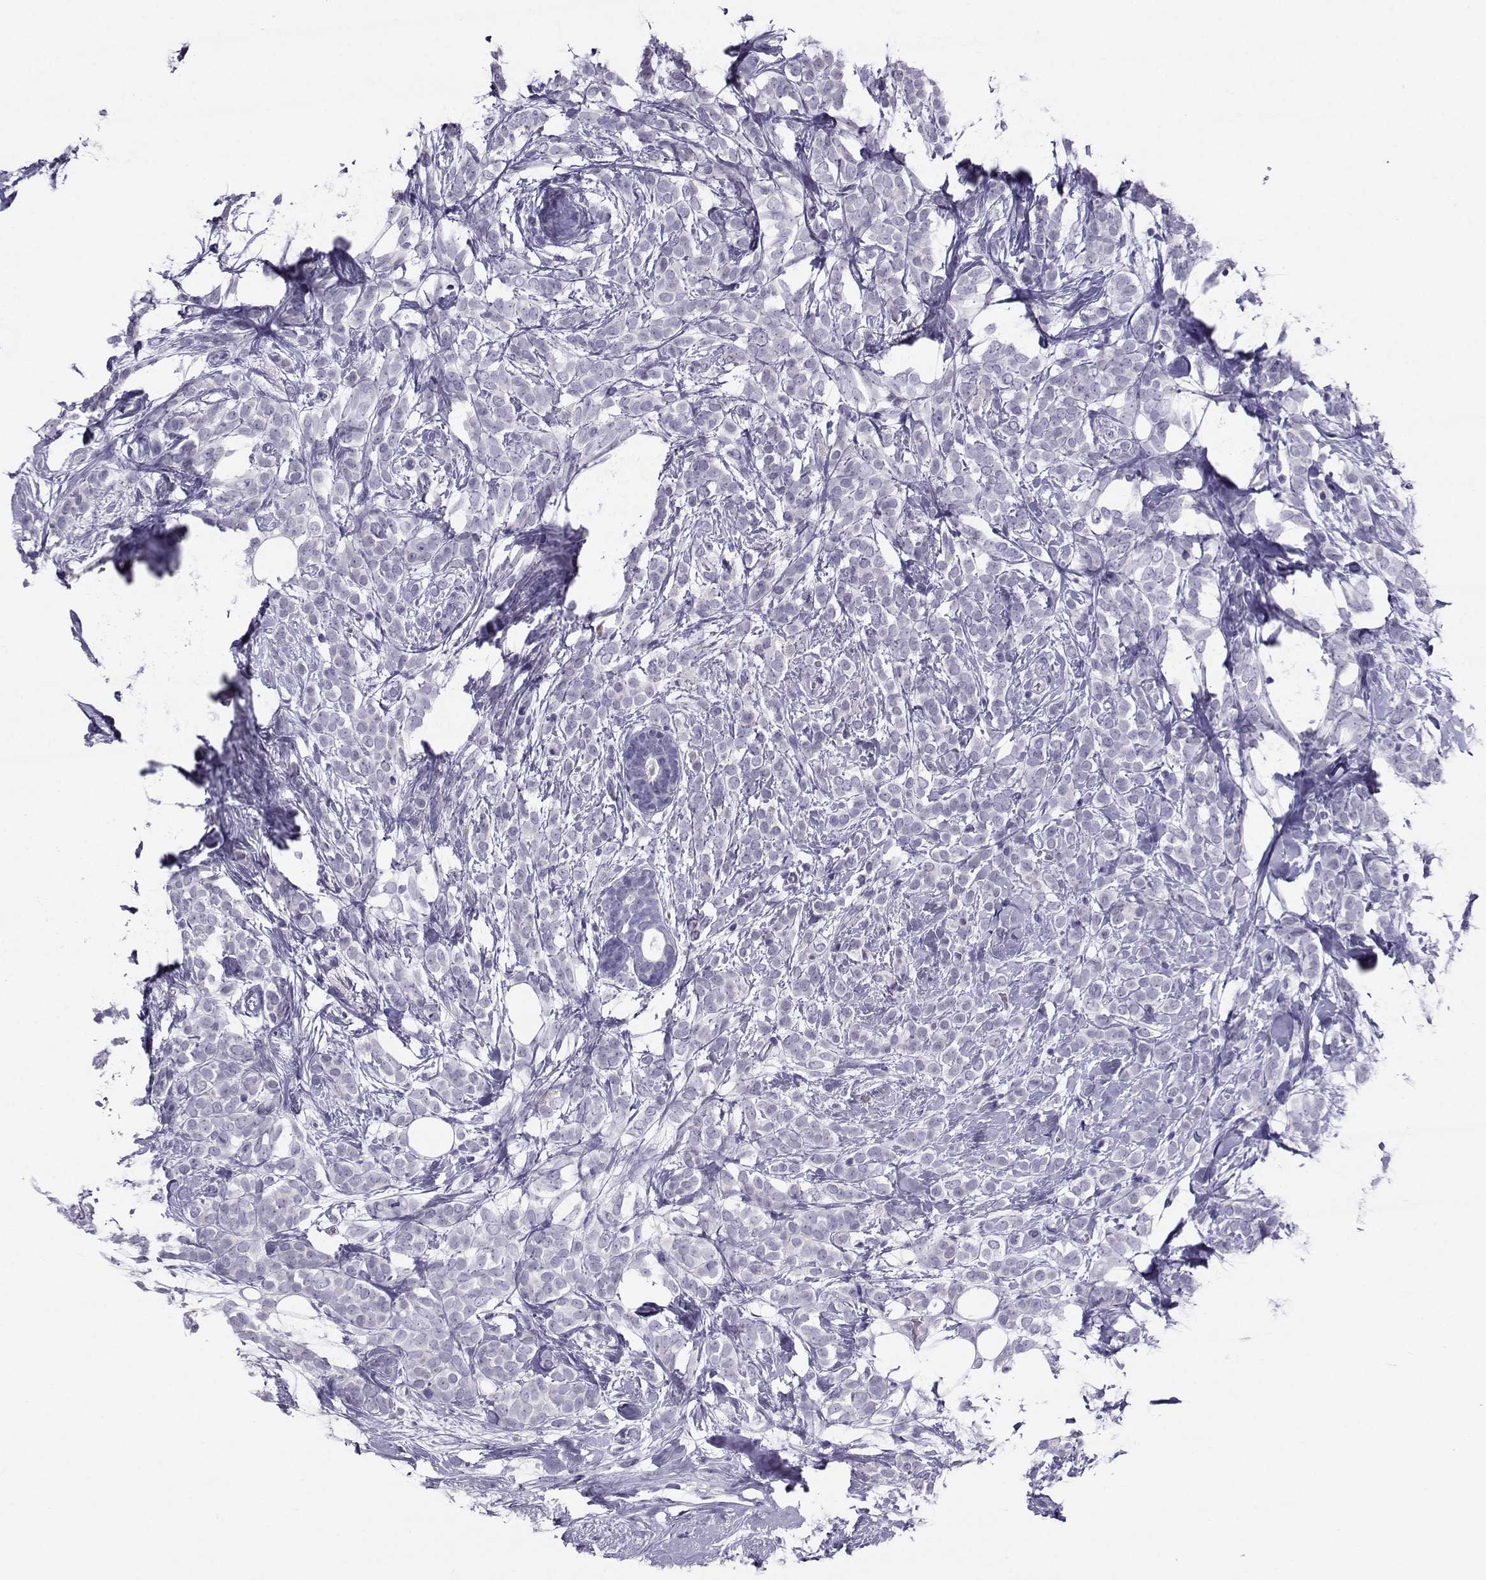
{"staining": {"intensity": "negative", "quantity": "none", "location": "none"}, "tissue": "breast cancer", "cell_type": "Tumor cells", "image_type": "cancer", "snomed": [{"axis": "morphology", "description": "Lobular carcinoma"}, {"axis": "topography", "description": "Breast"}], "caption": "Protein analysis of breast lobular carcinoma demonstrates no significant positivity in tumor cells.", "gene": "PGK1", "patient": {"sex": "female", "age": 49}}